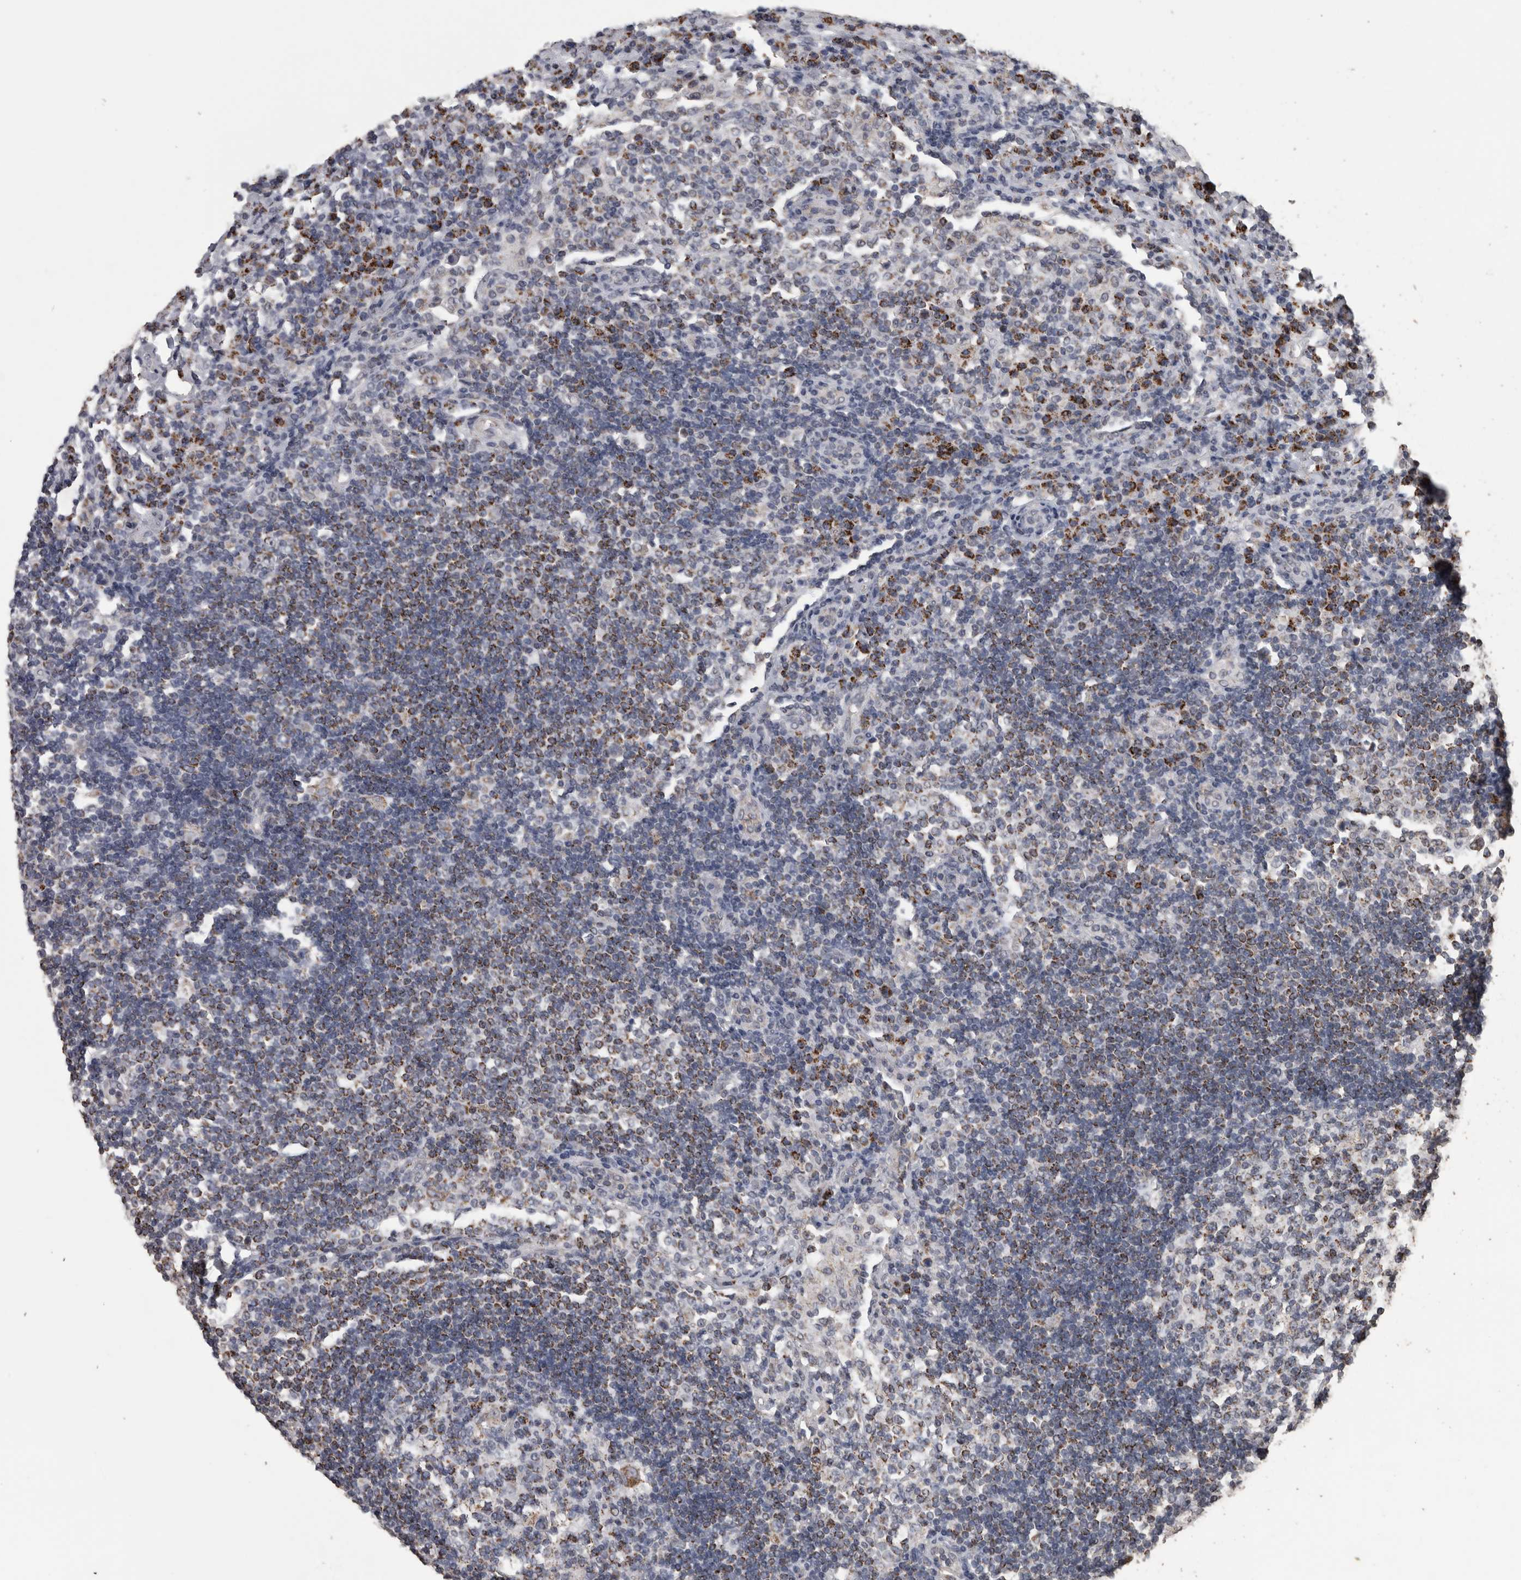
{"staining": {"intensity": "moderate", "quantity": ">75%", "location": "cytoplasmic/membranous"}, "tissue": "lymph node", "cell_type": "Germinal center cells", "image_type": "normal", "snomed": [{"axis": "morphology", "description": "Normal tissue, NOS"}, {"axis": "topography", "description": "Lymph node"}], "caption": "Lymph node stained with DAB (3,3'-diaminobenzidine) immunohistochemistry shows medium levels of moderate cytoplasmic/membranous expression in about >75% of germinal center cells.", "gene": "ACADM", "patient": {"sex": "female", "age": 53}}